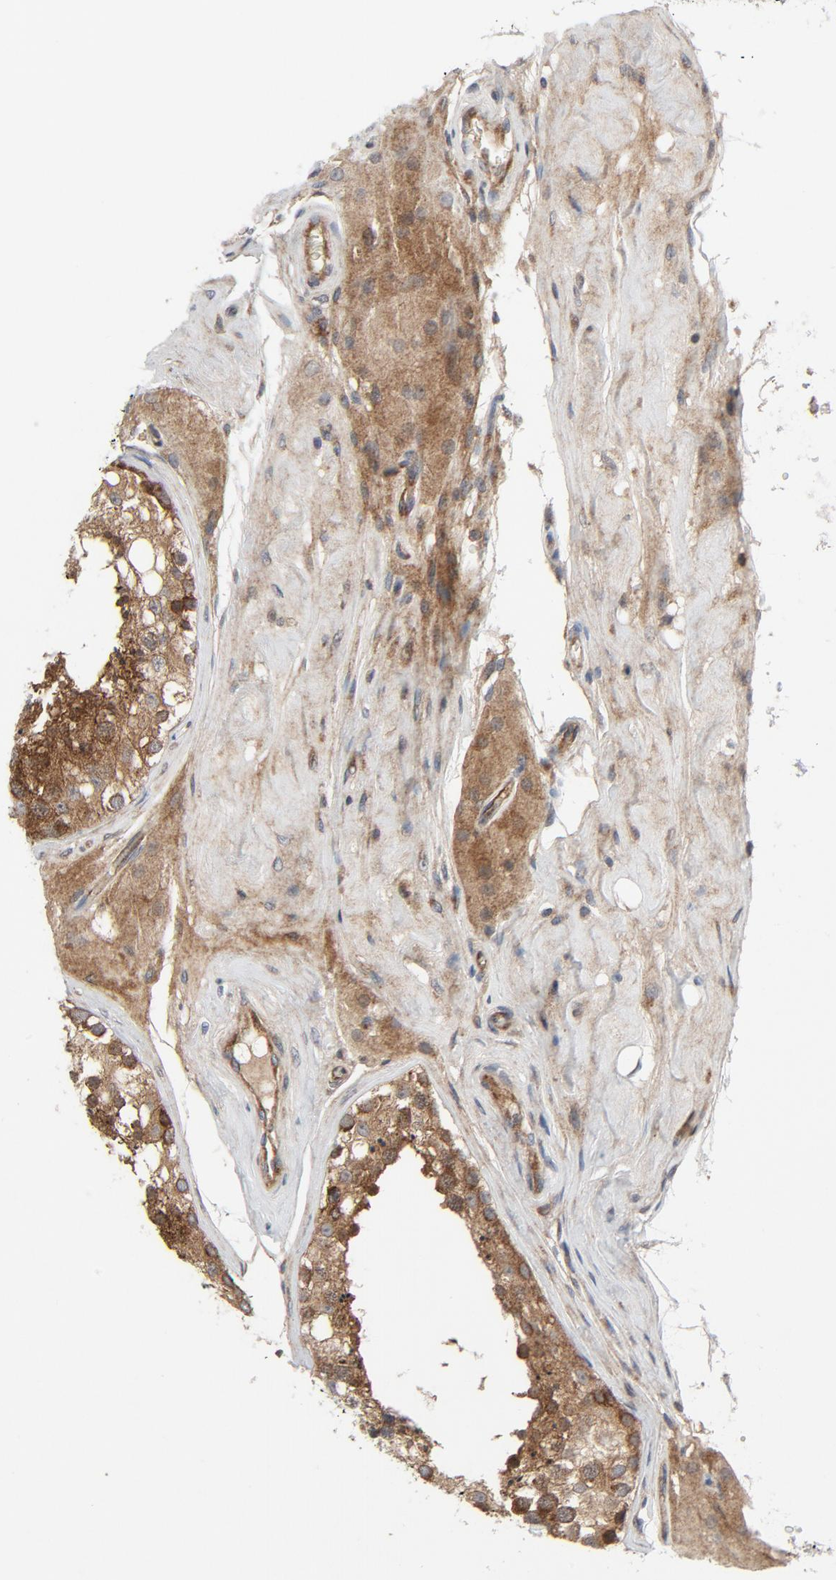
{"staining": {"intensity": "strong", "quantity": ">75%", "location": "cytoplasmic/membranous"}, "tissue": "testis", "cell_type": "Cells in seminiferous ducts", "image_type": "normal", "snomed": [{"axis": "morphology", "description": "Normal tissue, NOS"}, {"axis": "topography", "description": "Testis"}], "caption": "Strong cytoplasmic/membranous protein expression is identified in about >75% of cells in seminiferous ducts in testis.", "gene": "TSG101", "patient": {"sex": "male", "age": 68}}